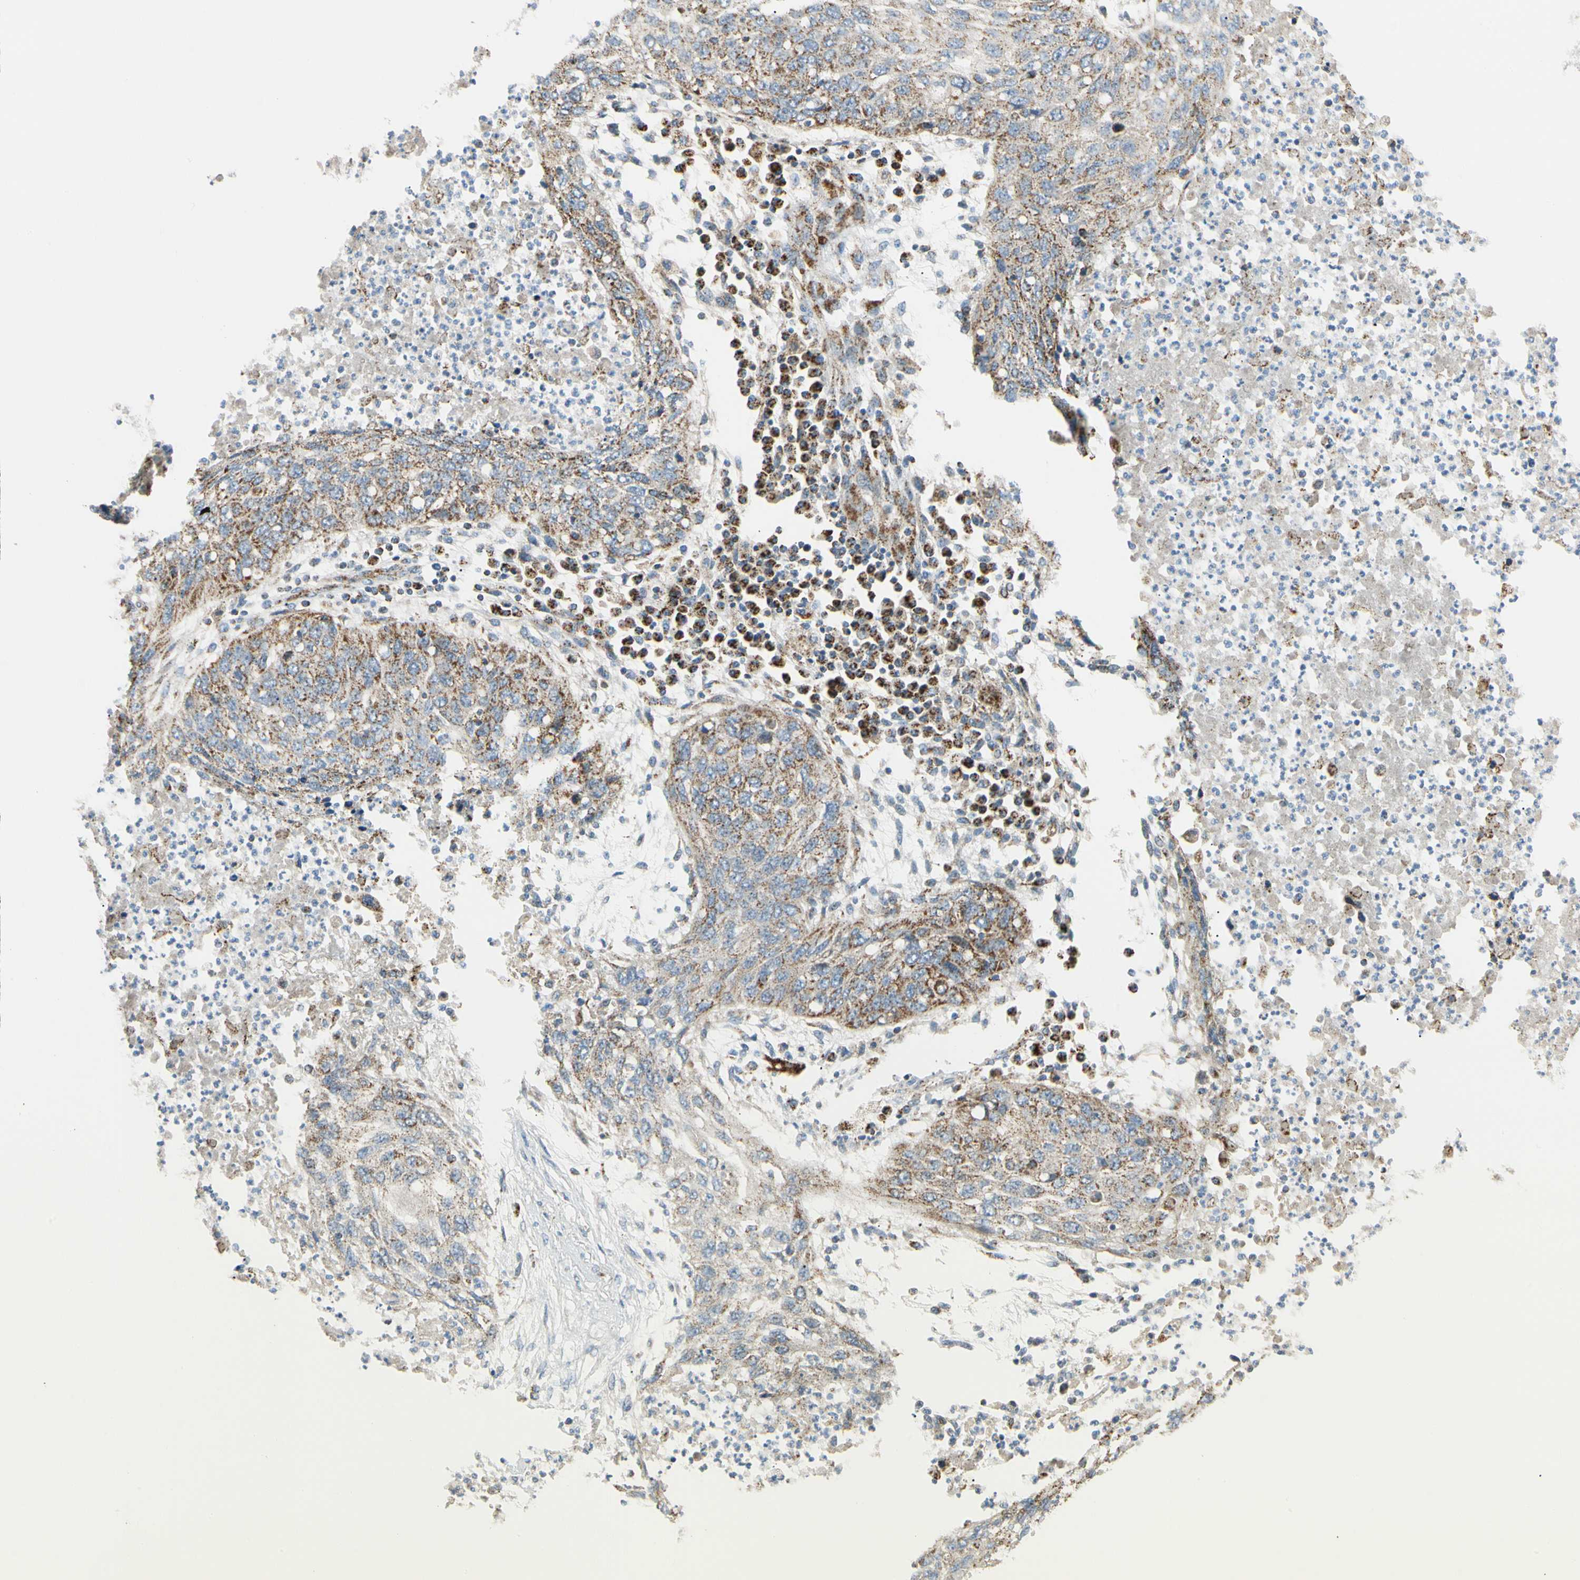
{"staining": {"intensity": "moderate", "quantity": "25%-75%", "location": "cytoplasmic/membranous"}, "tissue": "lung cancer", "cell_type": "Tumor cells", "image_type": "cancer", "snomed": [{"axis": "morphology", "description": "Squamous cell carcinoma, NOS"}, {"axis": "topography", "description": "Lung"}], "caption": "Brown immunohistochemical staining in lung cancer demonstrates moderate cytoplasmic/membranous expression in about 25%-75% of tumor cells.", "gene": "TBC1D10A", "patient": {"sex": "female", "age": 63}}